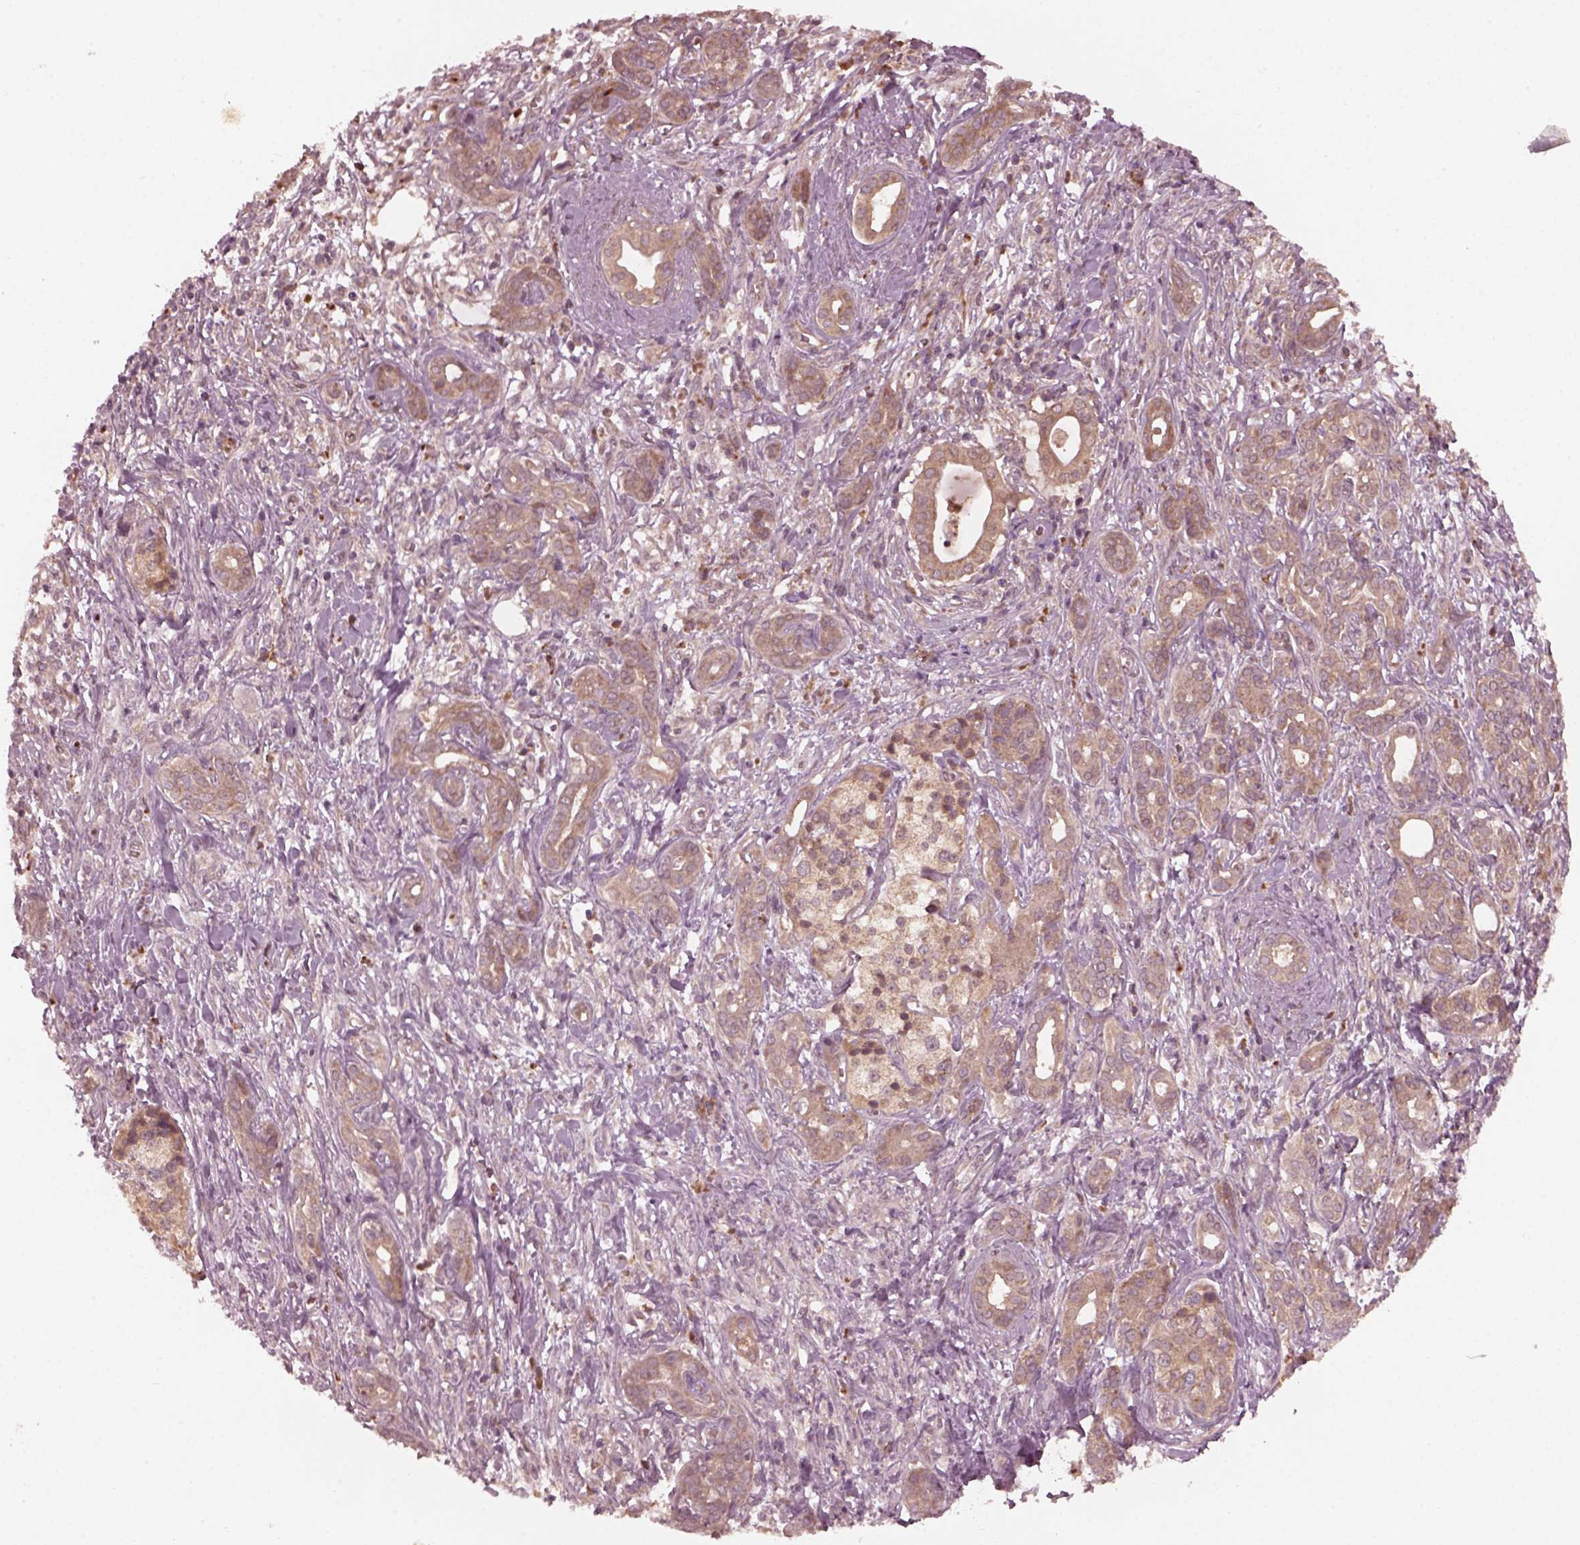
{"staining": {"intensity": "moderate", "quantity": ">75%", "location": "cytoplasmic/membranous"}, "tissue": "pancreatic cancer", "cell_type": "Tumor cells", "image_type": "cancer", "snomed": [{"axis": "morphology", "description": "Adenocarcinoma, NOS"}, {"axis": "topography", "description": "Pancreas"}], "caption": "This is a histology image of immunohistochemistry (IHC) staining of pancreatic adenocarcinoma, which shows moderate staining in the cytoplasmic/membranous of tumor cells.", "gene": "FAF2", "patient": {"sex": "male", "age": 61}}